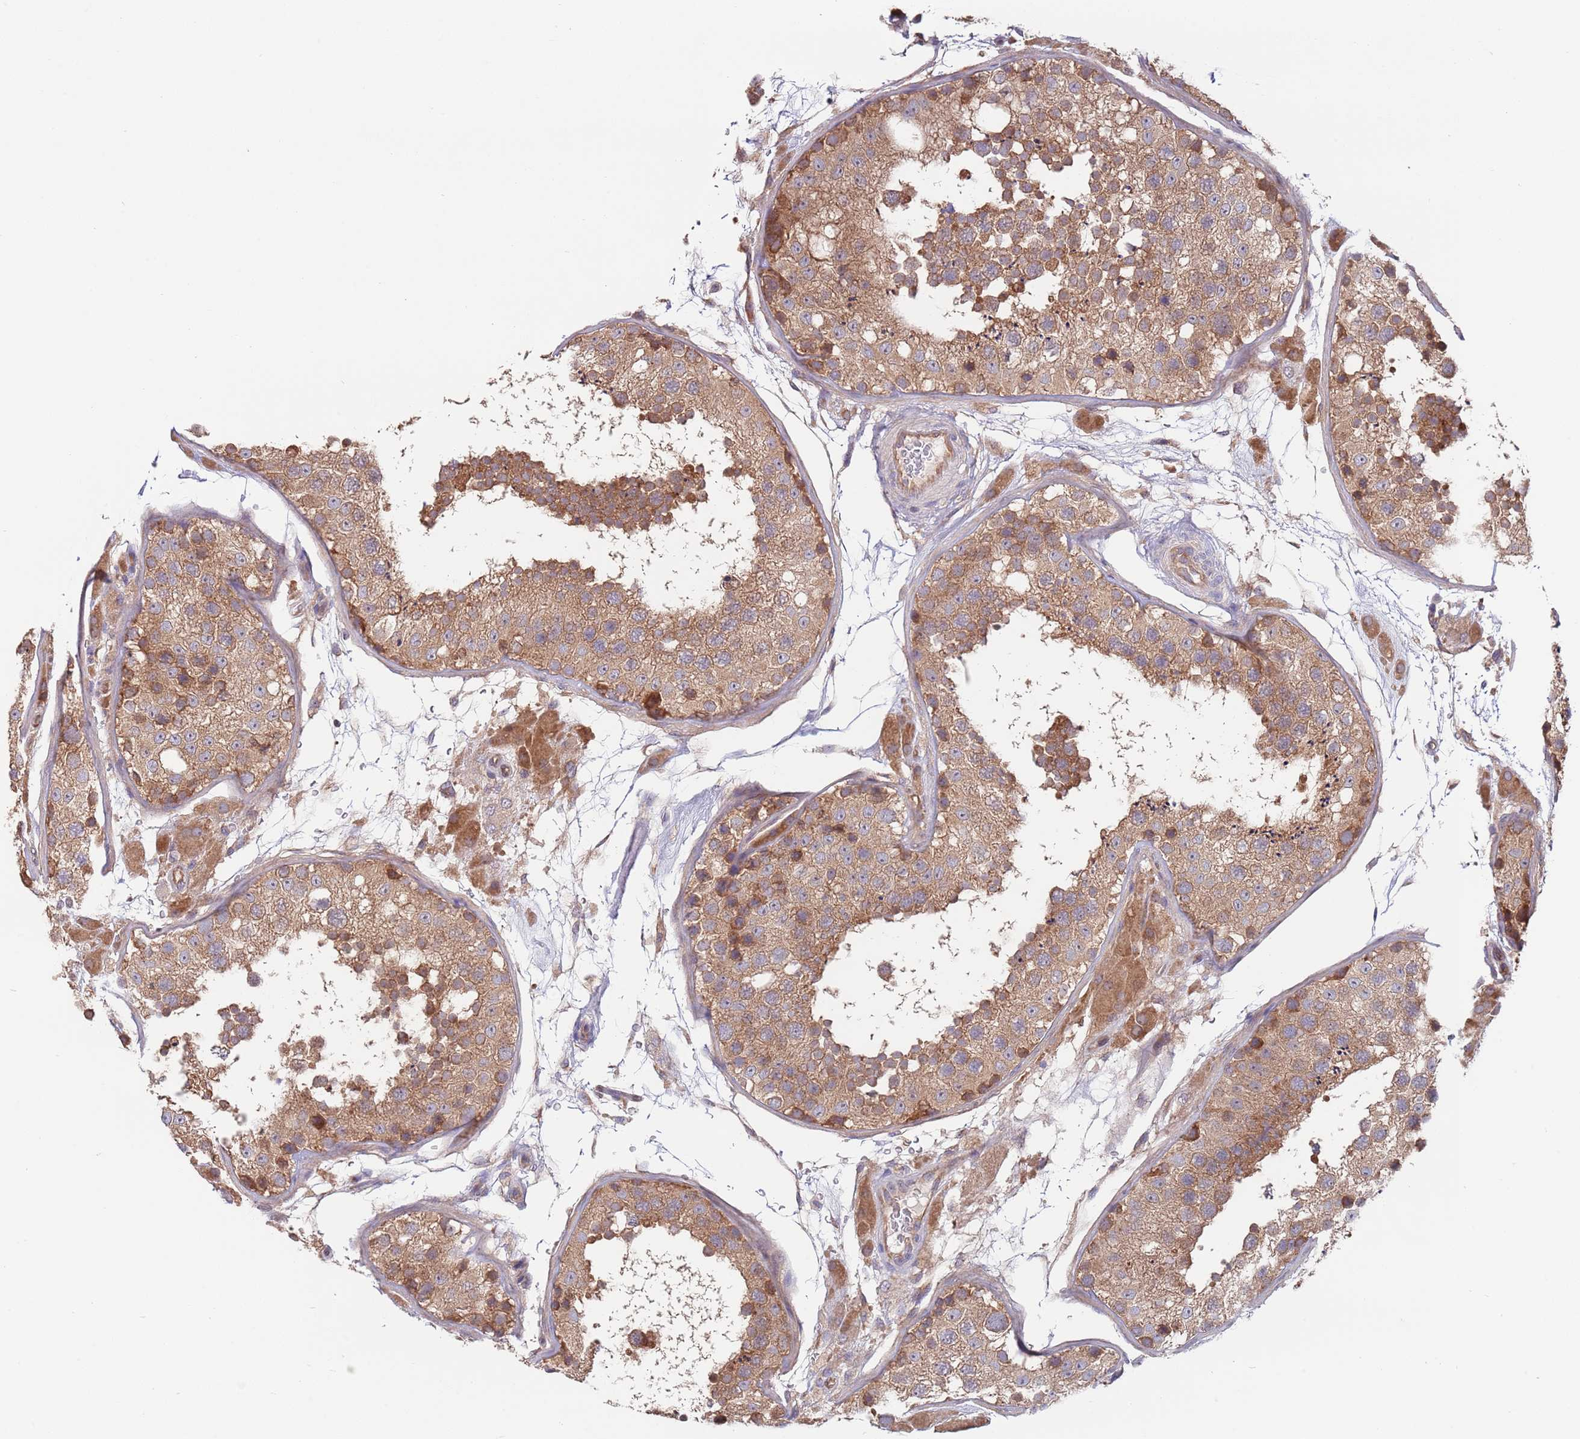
{"staining": {"intensity": "strong", "quantity": ">75%", "location": "cytoplasmic/membranous"}, "tissue": "testis", "cell_type": "Cells in seminiferous ducts", "image_type": "normal", "snomed": [{"axis": "morphology", "description": "Normal tissue, NOS"}, {"axis": "topography", "description": "Testis"}], "caption": "Immunohistochemical staining of normal testis demonstrates strong cytoplasmic/membranous protein expression in about >75% of cells in seminiferous ducts.", "gene": "EIF3F", "patient": {"sex": "male", "age": 26}}